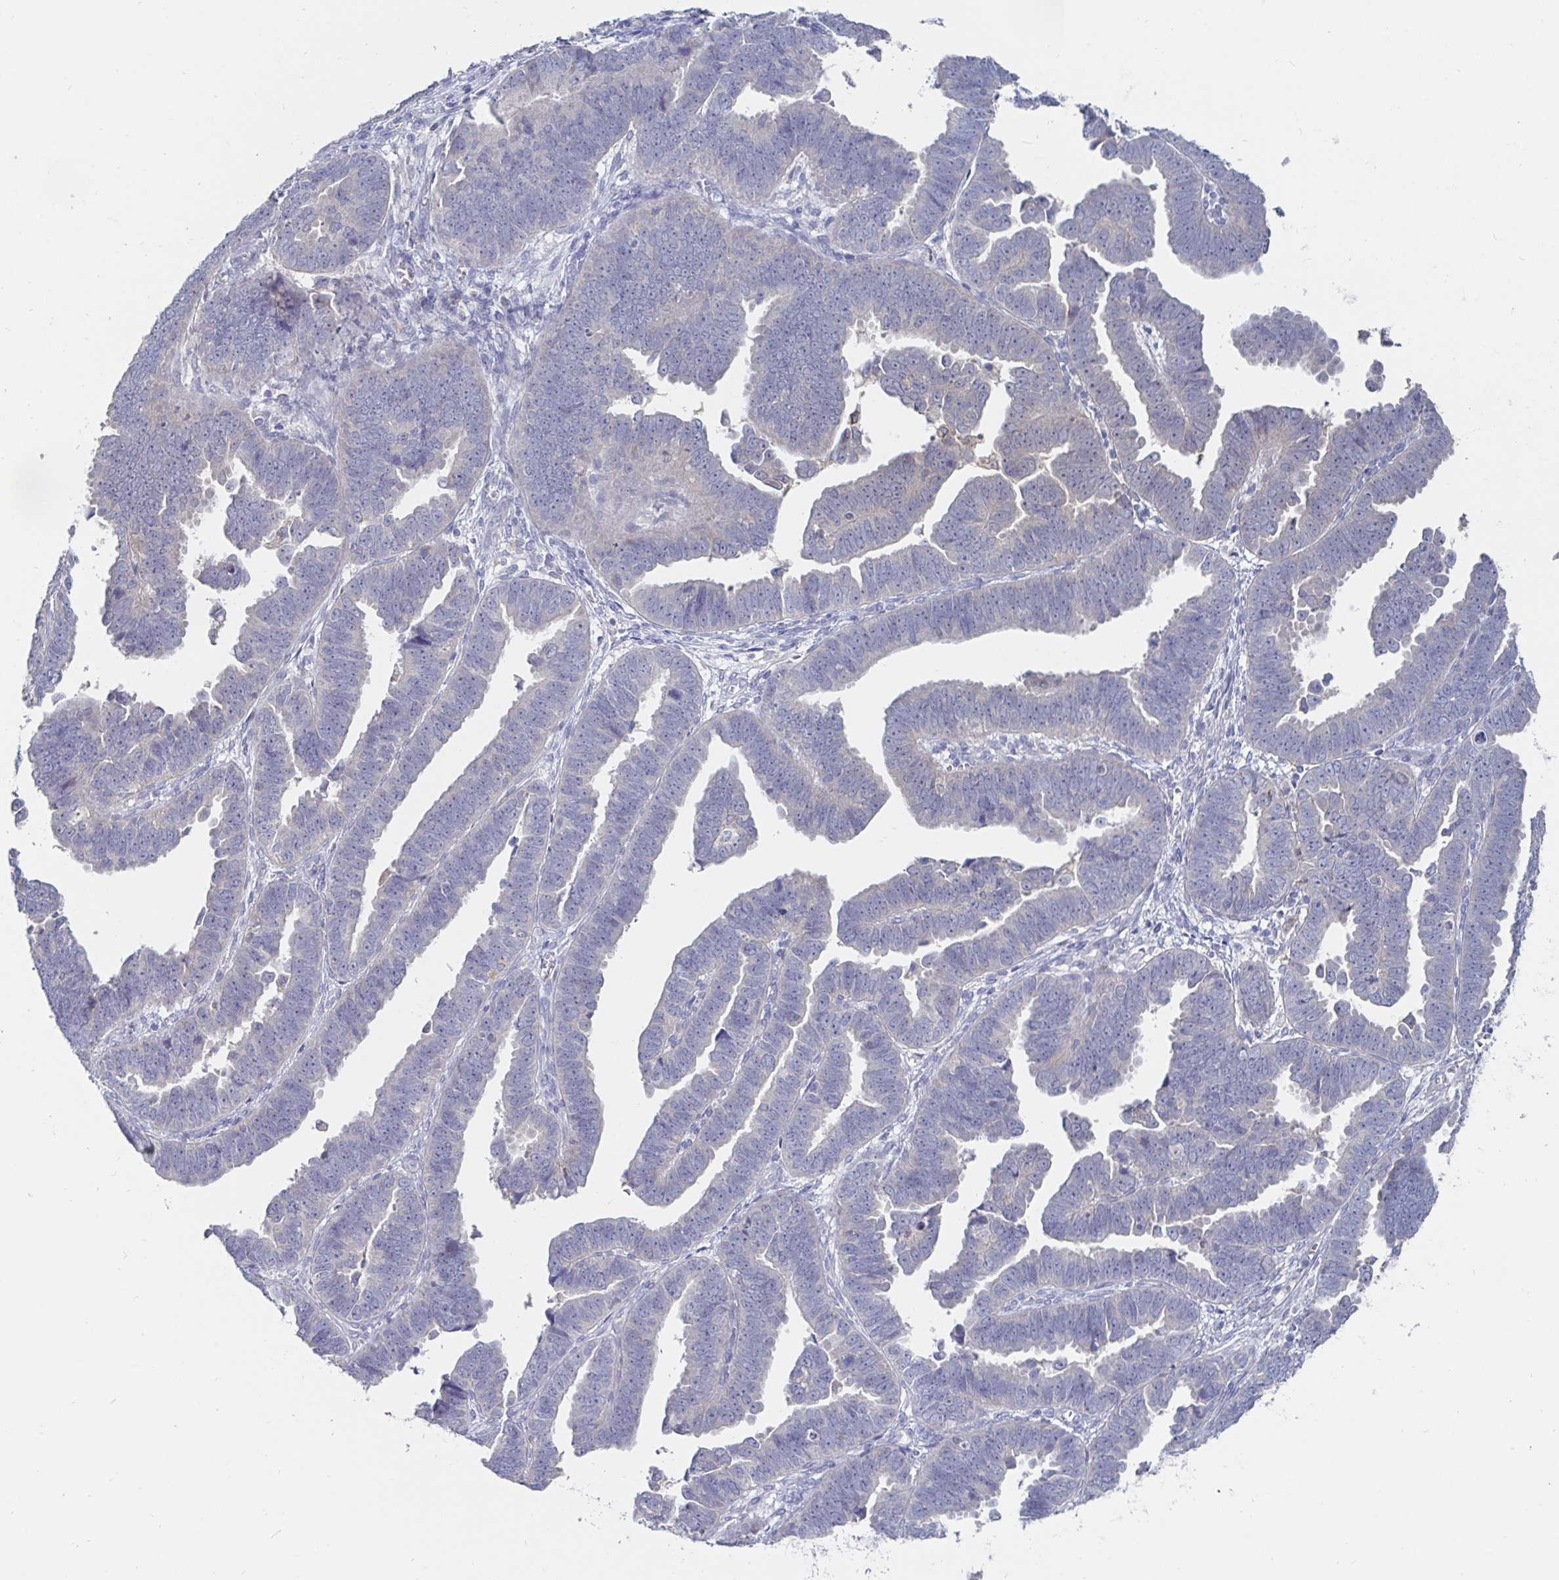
{"staining": {"intensity": "negative", "quantity": "none", "location": "none"}, "tissue": "endometrial cancer", "cell_type": "Tumor cells", "image_type": "cancer", "snomed": [{"axis": "morphology", "description": "Adenocarcinoma, NOS"}, {"axis": "topography", "description": "Endometrium"}], "caption": "The photomicrograph shows no significant staining in tumor cells of endometrial adenocarcinoma.", "gene": "SPPL3", "patient": {"sex": "female", "age": 75}}